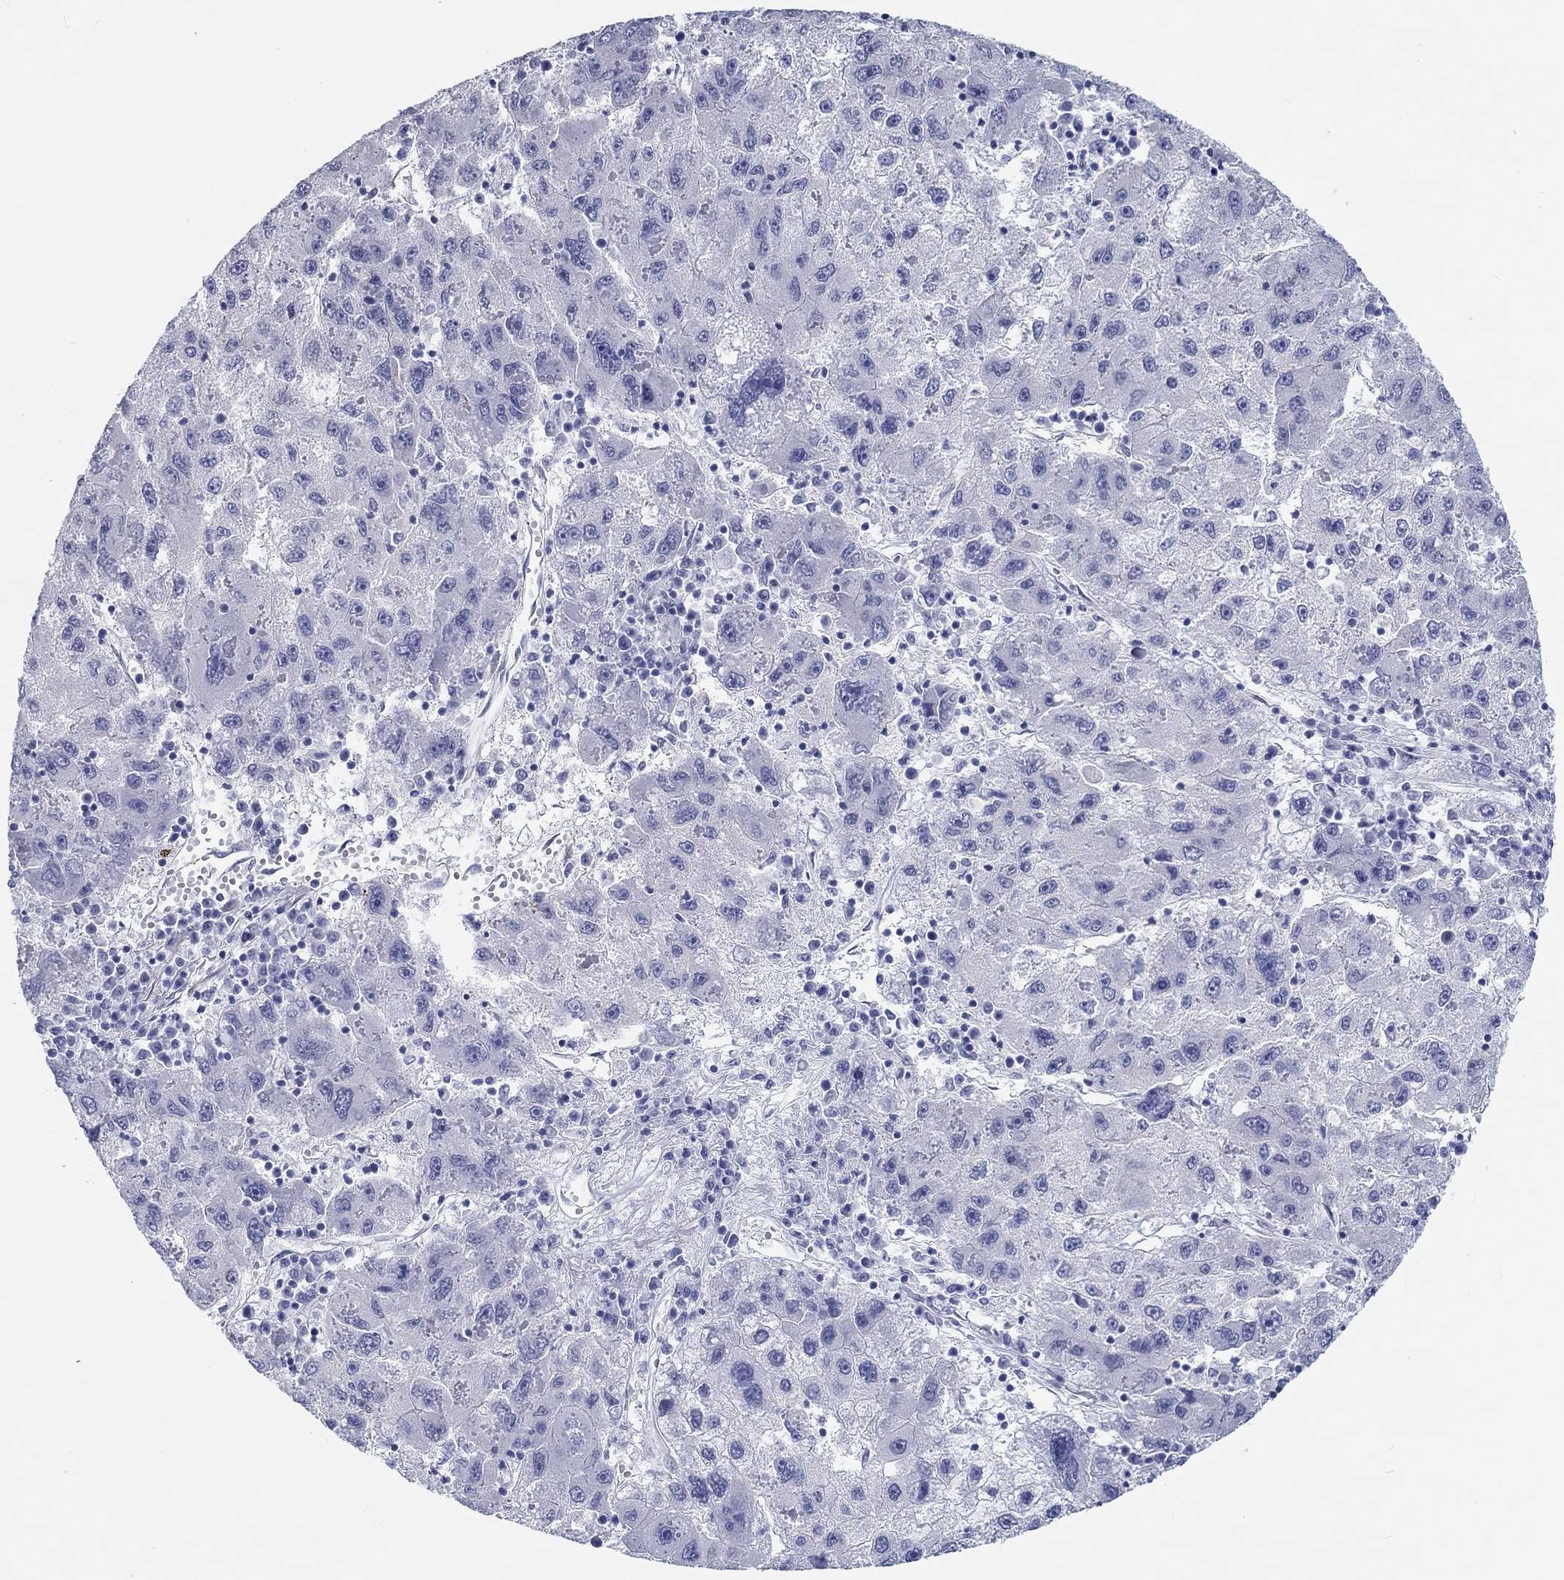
{"staining": {"intensity": "negative", "quantity": "none", "location": "none"}, "tissue": "liver cancer", "cell_type": "Tumor cells", "image_type": "cancer", "snomed": [{"axis": "morphology", "description": "Carcinoma, Hepatocellular, NOS"}, {"axis": "topography", "description": "Liver"}], "caption": "Histopathology image shows no significant protein staining in tumor cells of liver cancer.", "gene": "CRYGD", "patient": {"sex": "male", "age": 75}}